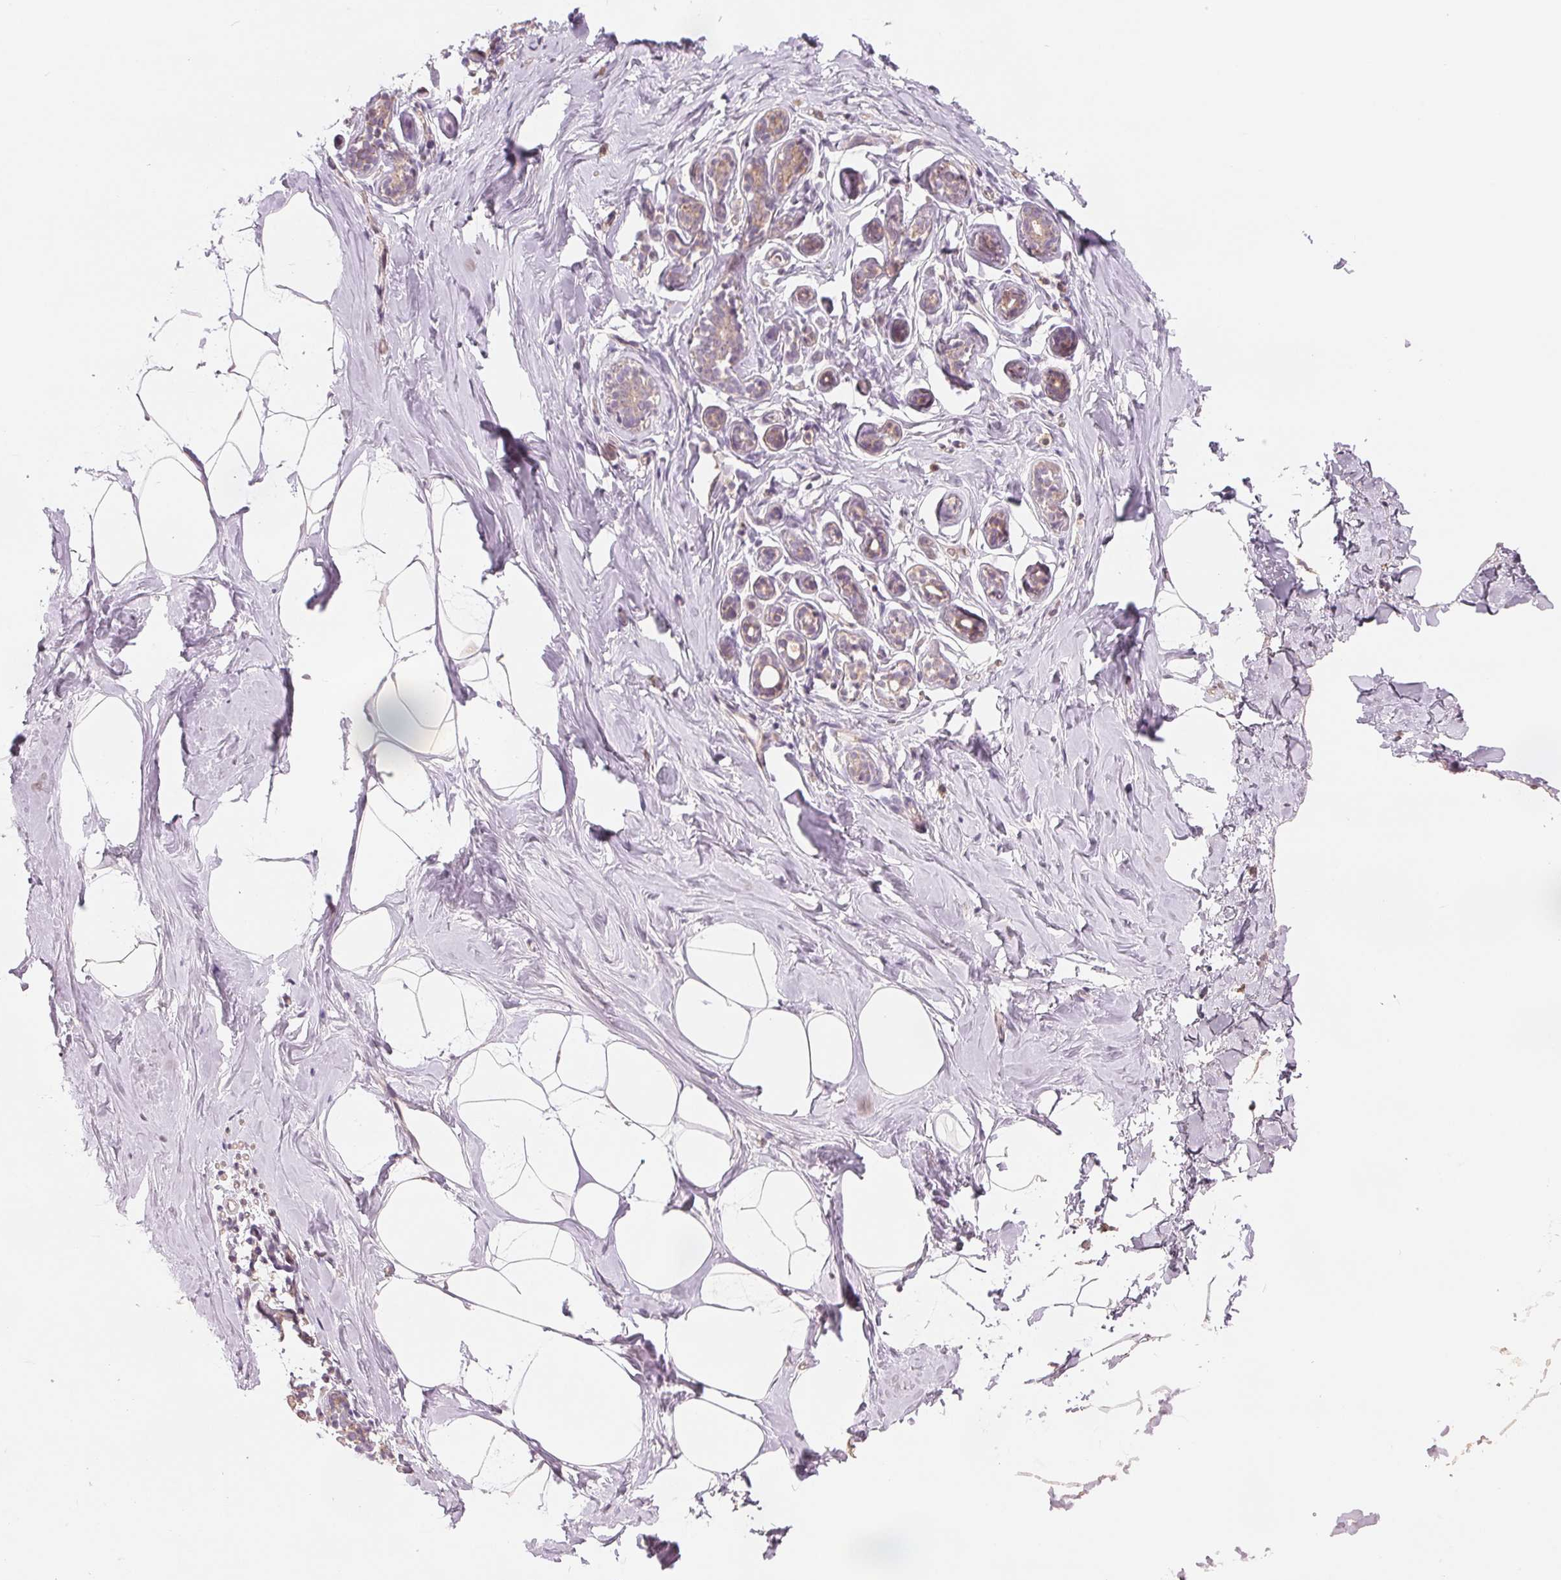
{"staining": {"intensity": "weak", "quantity": "<25%", "location": "cytoplasmic/membranous"}, "tissue": "breast", "cell_type": "Adipocytes", "image_type": "normal", "snomed": [{"axis": "morphology", "description": "Normal tissue, NOS"}, {"axis": "topography", "description": "Breast"}], "caption": "Photomicrograph shows no protein staining in adipocytes of benign breast.", "gene": "AQP8", "patient": {"sex": "female", "age": 32}}